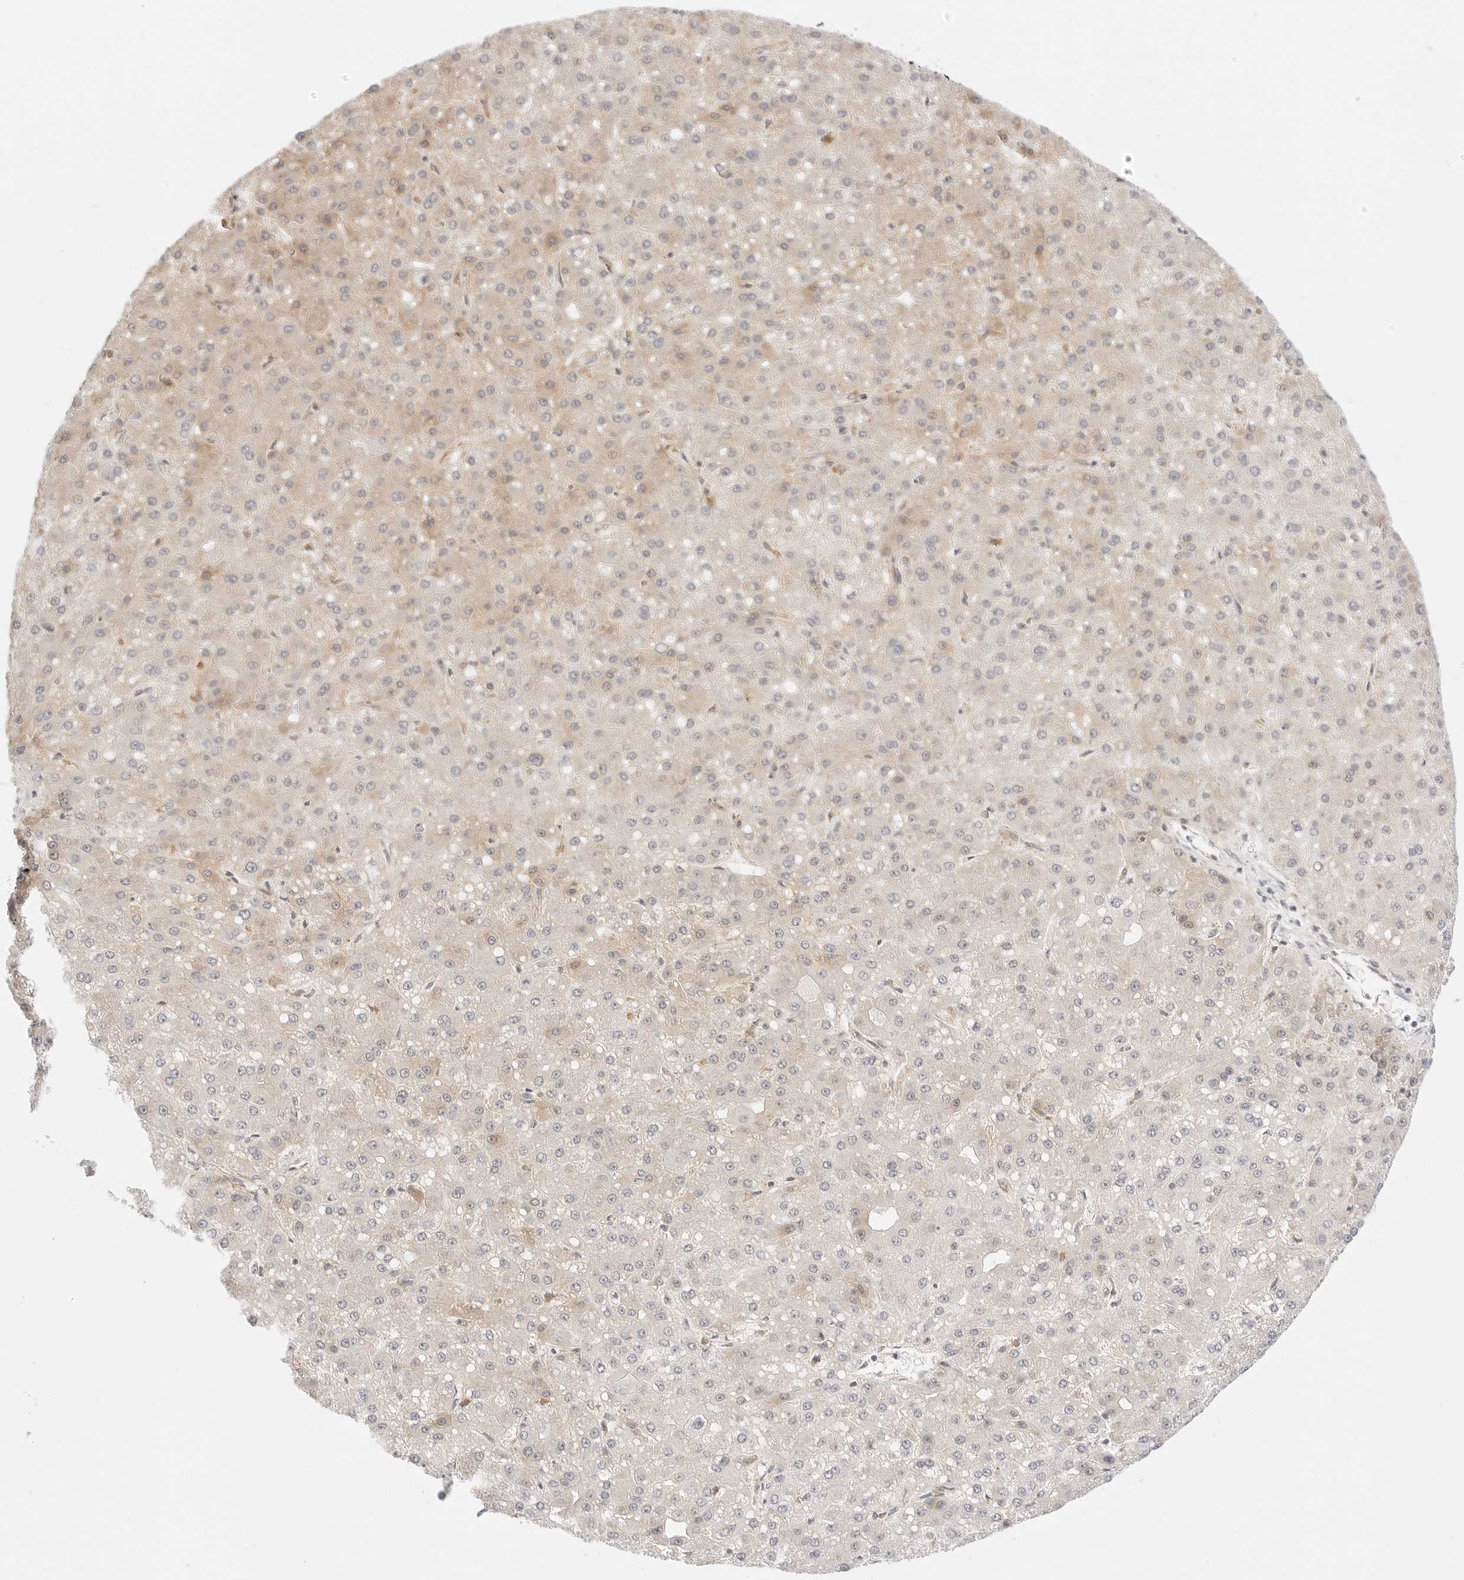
{"staining": {"intensity": "weak", "quantity": "<25%", "location": "cytoplasmic/membranous"}, "tissue": "liver cancer", "cell_type": "Tumor cells", "image_type": "cancer", "snomed": [{"axis": "morphology", "description": "Carcinoma, Hepatocellular, NOS"}, {"axis": "topography", "description": "Liver"}], "caption": "There is no significant staining in tumor cells of liver hepatocellular carcinoma.", "gene": "ERO1B", "patient": {"sex": "male", "age": 67}}